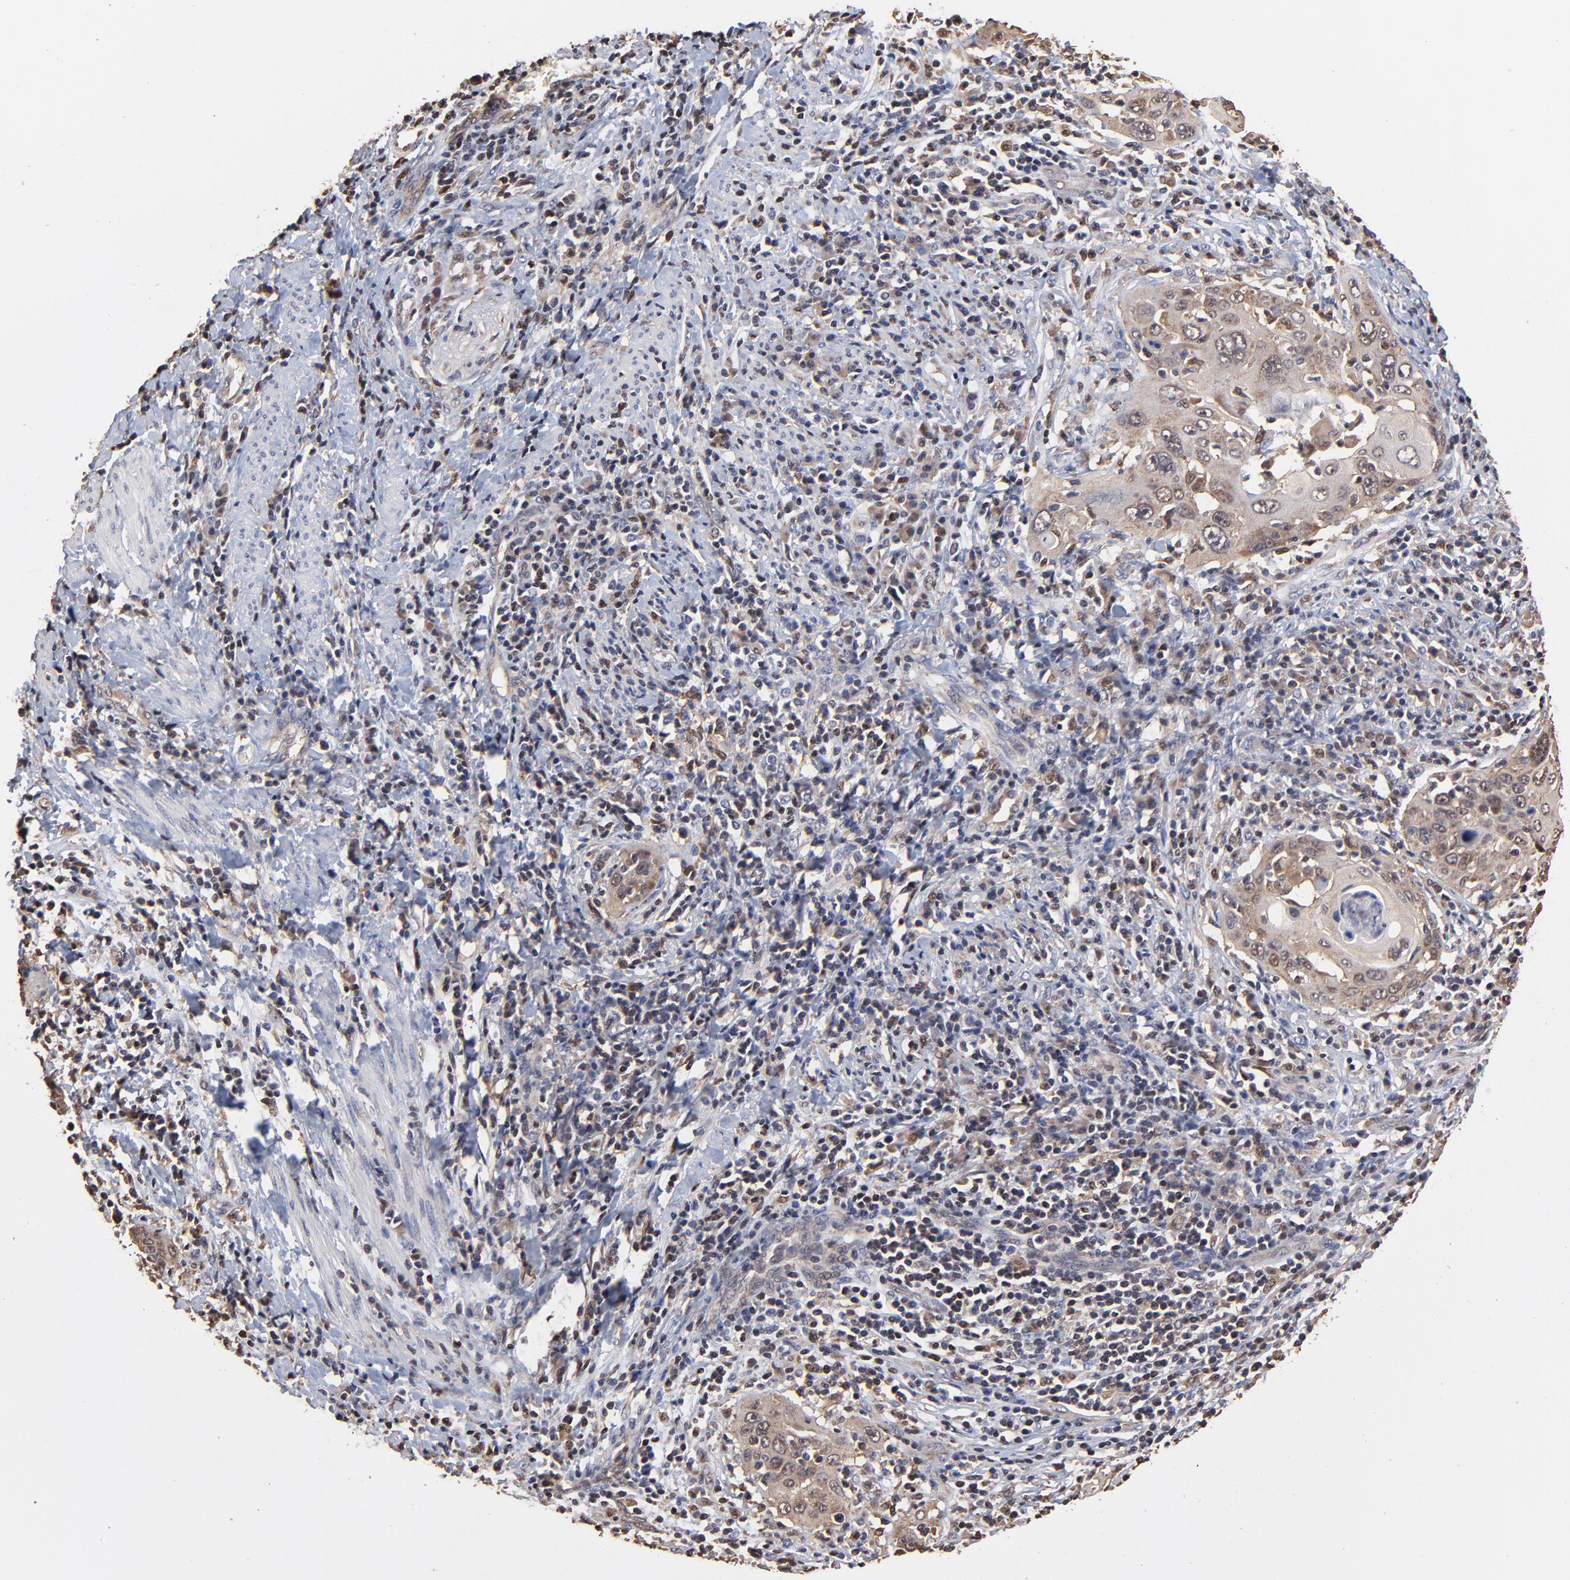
{"staining": {"intensity": "moderate", "quantity": ">75%", "location": "cytoplasmic/membranous"}, "tissue": "cervical cancer", "cell_type": "Tumor cells", "image_type": "cancer", "snomed": [{"axis": "morphology", "description": "Squamous cell carcinoma, NOS"}, {"axis": "topography", "description": "Cervix"}], "caption": "An image of human cervical cancer (squamous cell carcinoma) stained for a protein exhibits moderate cytoplasmic/membranous brown staining in tumor cells. (Stains: DAB (3,3'-diaminobenzidine) in brown, nuclei in blue, Microscopy: brightfield microscopy at high magnification).", "gene": "CASP1", "patient": {"sex": "female", "age": 54}}